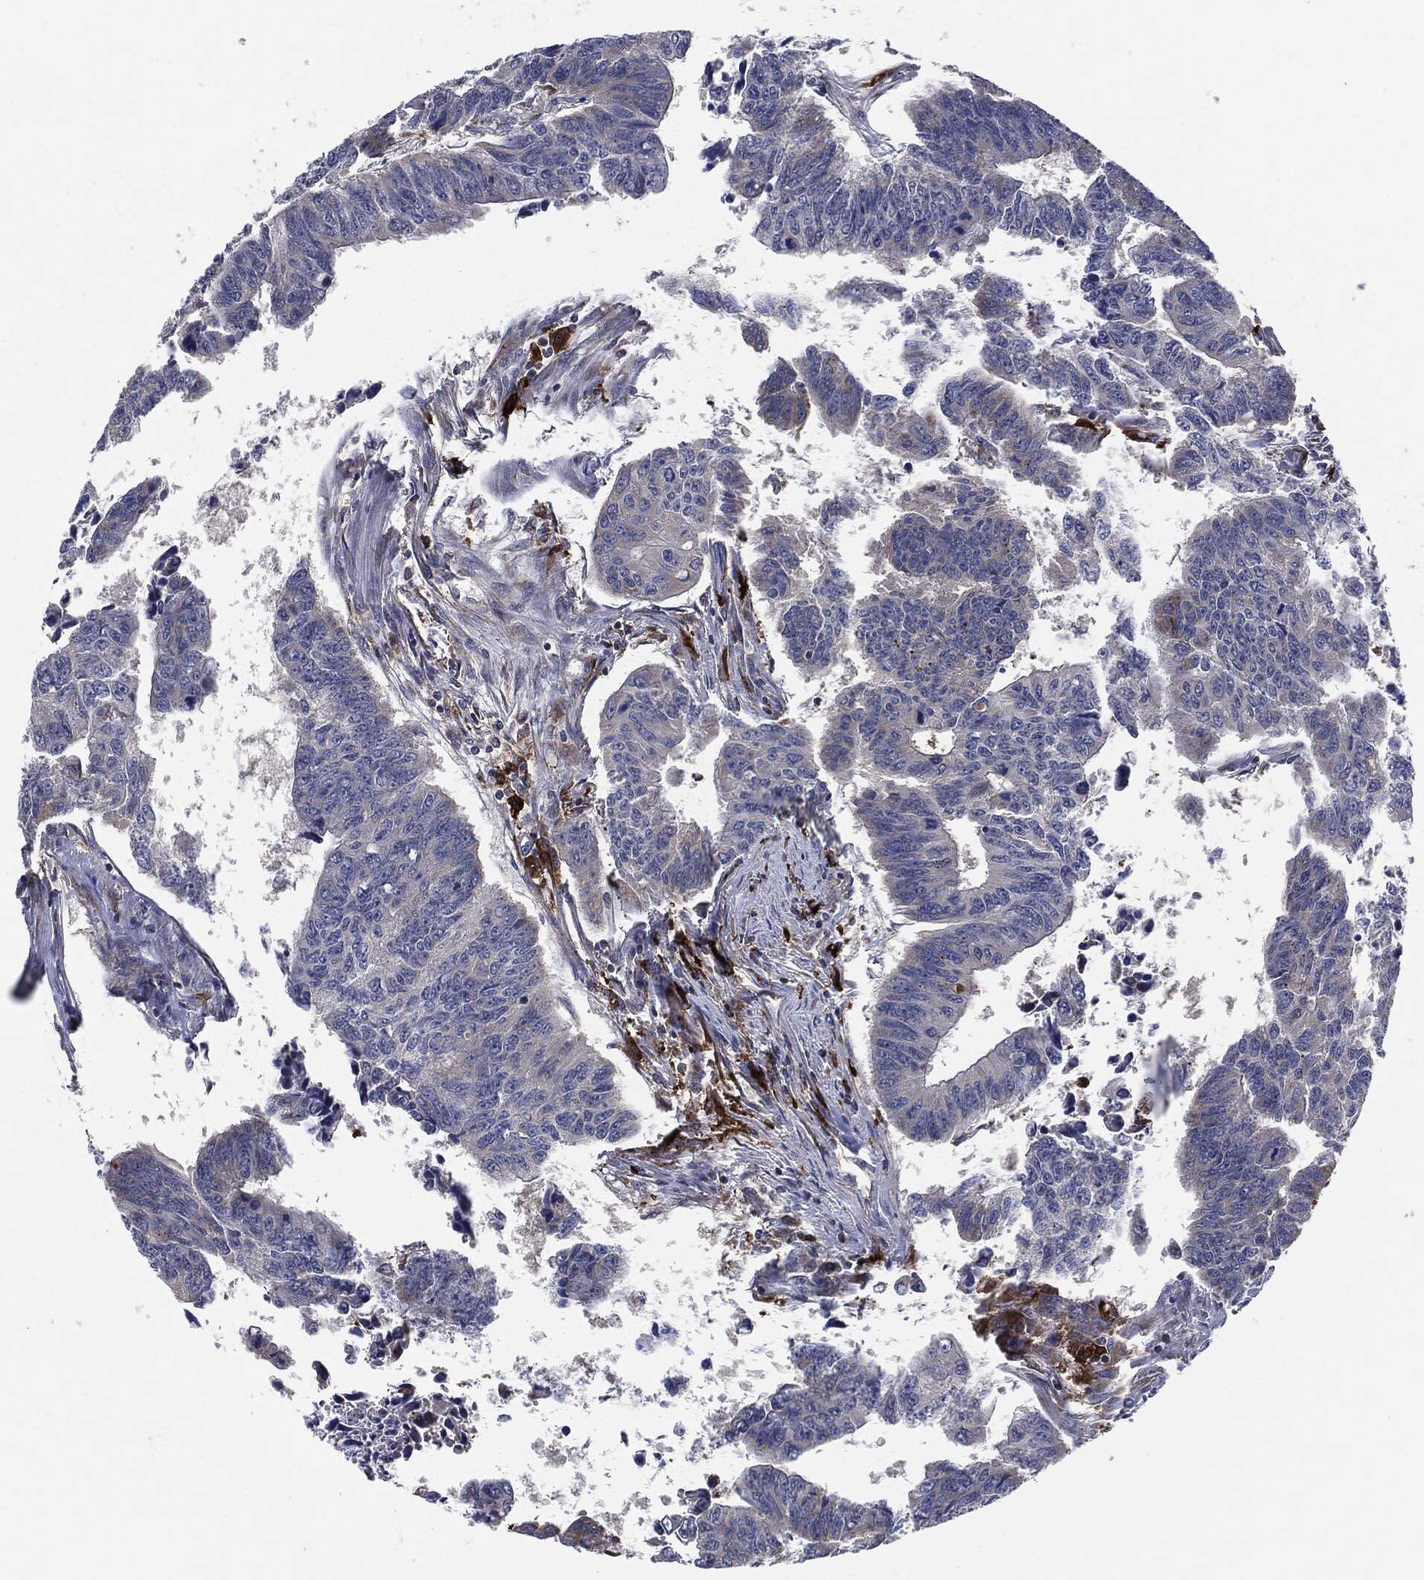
{"staining": {"intensity": "negative", "quantity": "none", "location": "none"}, "tissue": "colorectal cancer", "cell_type": "Tumor cells", "image_type": "cancer", "snomed": [{"axis": "morphology", "description": "Adenocarcinoma, NOS"}, {"axis": "topography", "description": "Rectum"}], "caption": "Protein analysis of adenocarcinoma (colorectal) shows no significant positivity in tumor cells.", "gene": "TMEM11", "patient": {"sex": "female", "age": 85}}